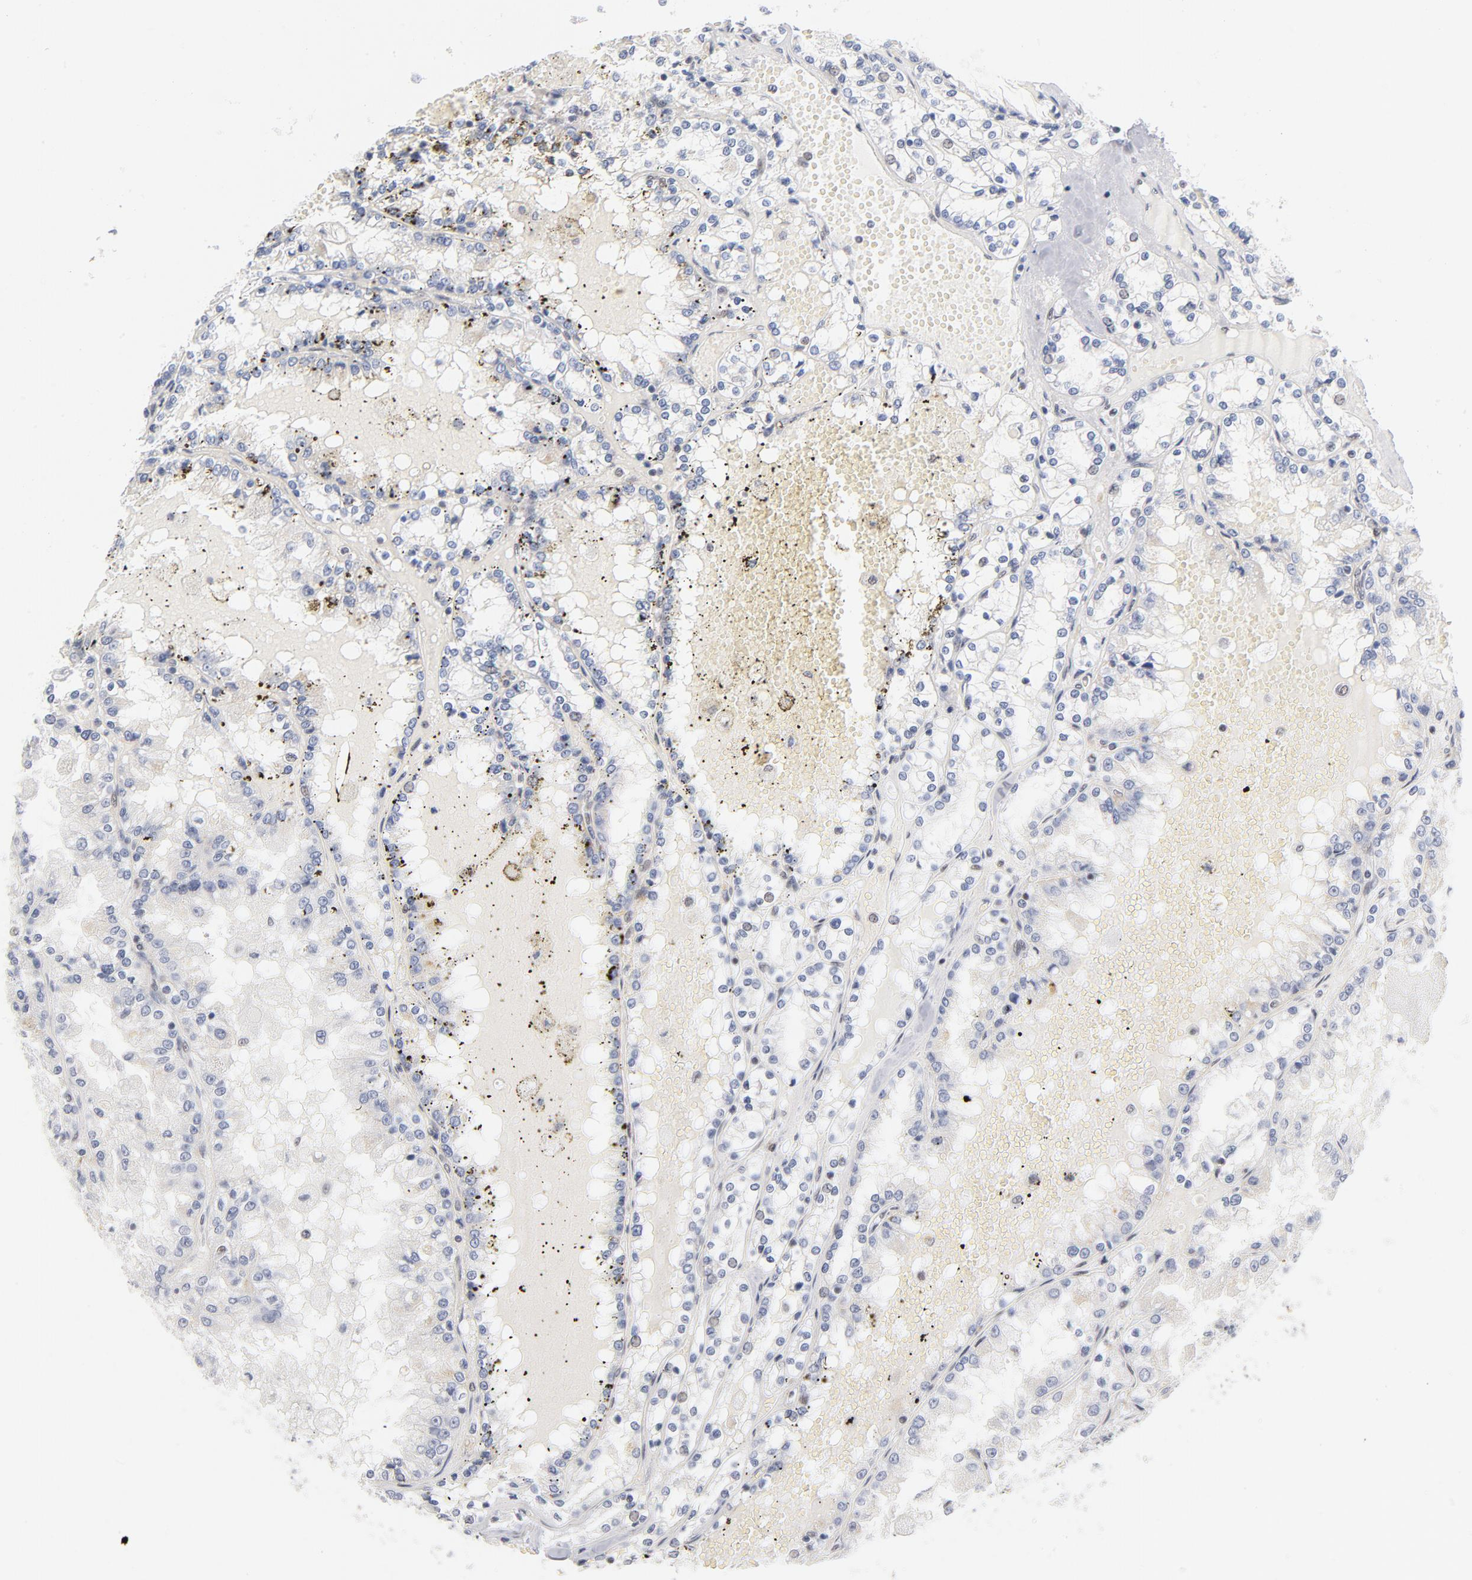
{"staining": {"intensity": "negative", "quantity": "none", "location": "none"}, "tissue": "renal cancer", "cell_type": "Tumor cells", "image_type": "cancer", "snomed": [{"axis": "morphology", "description": "Adenocarcinoma, NOS"}, {"axis": "topography", "description": "Kidney"}], "caption": "IHC of renal adenocarcinoma exhibits no staining in tumor cells. (Brightfield microscopy of DAB IHC at high magnification).", "gene": "BAP1", "patient": {"sex": "female", "age": 56}}